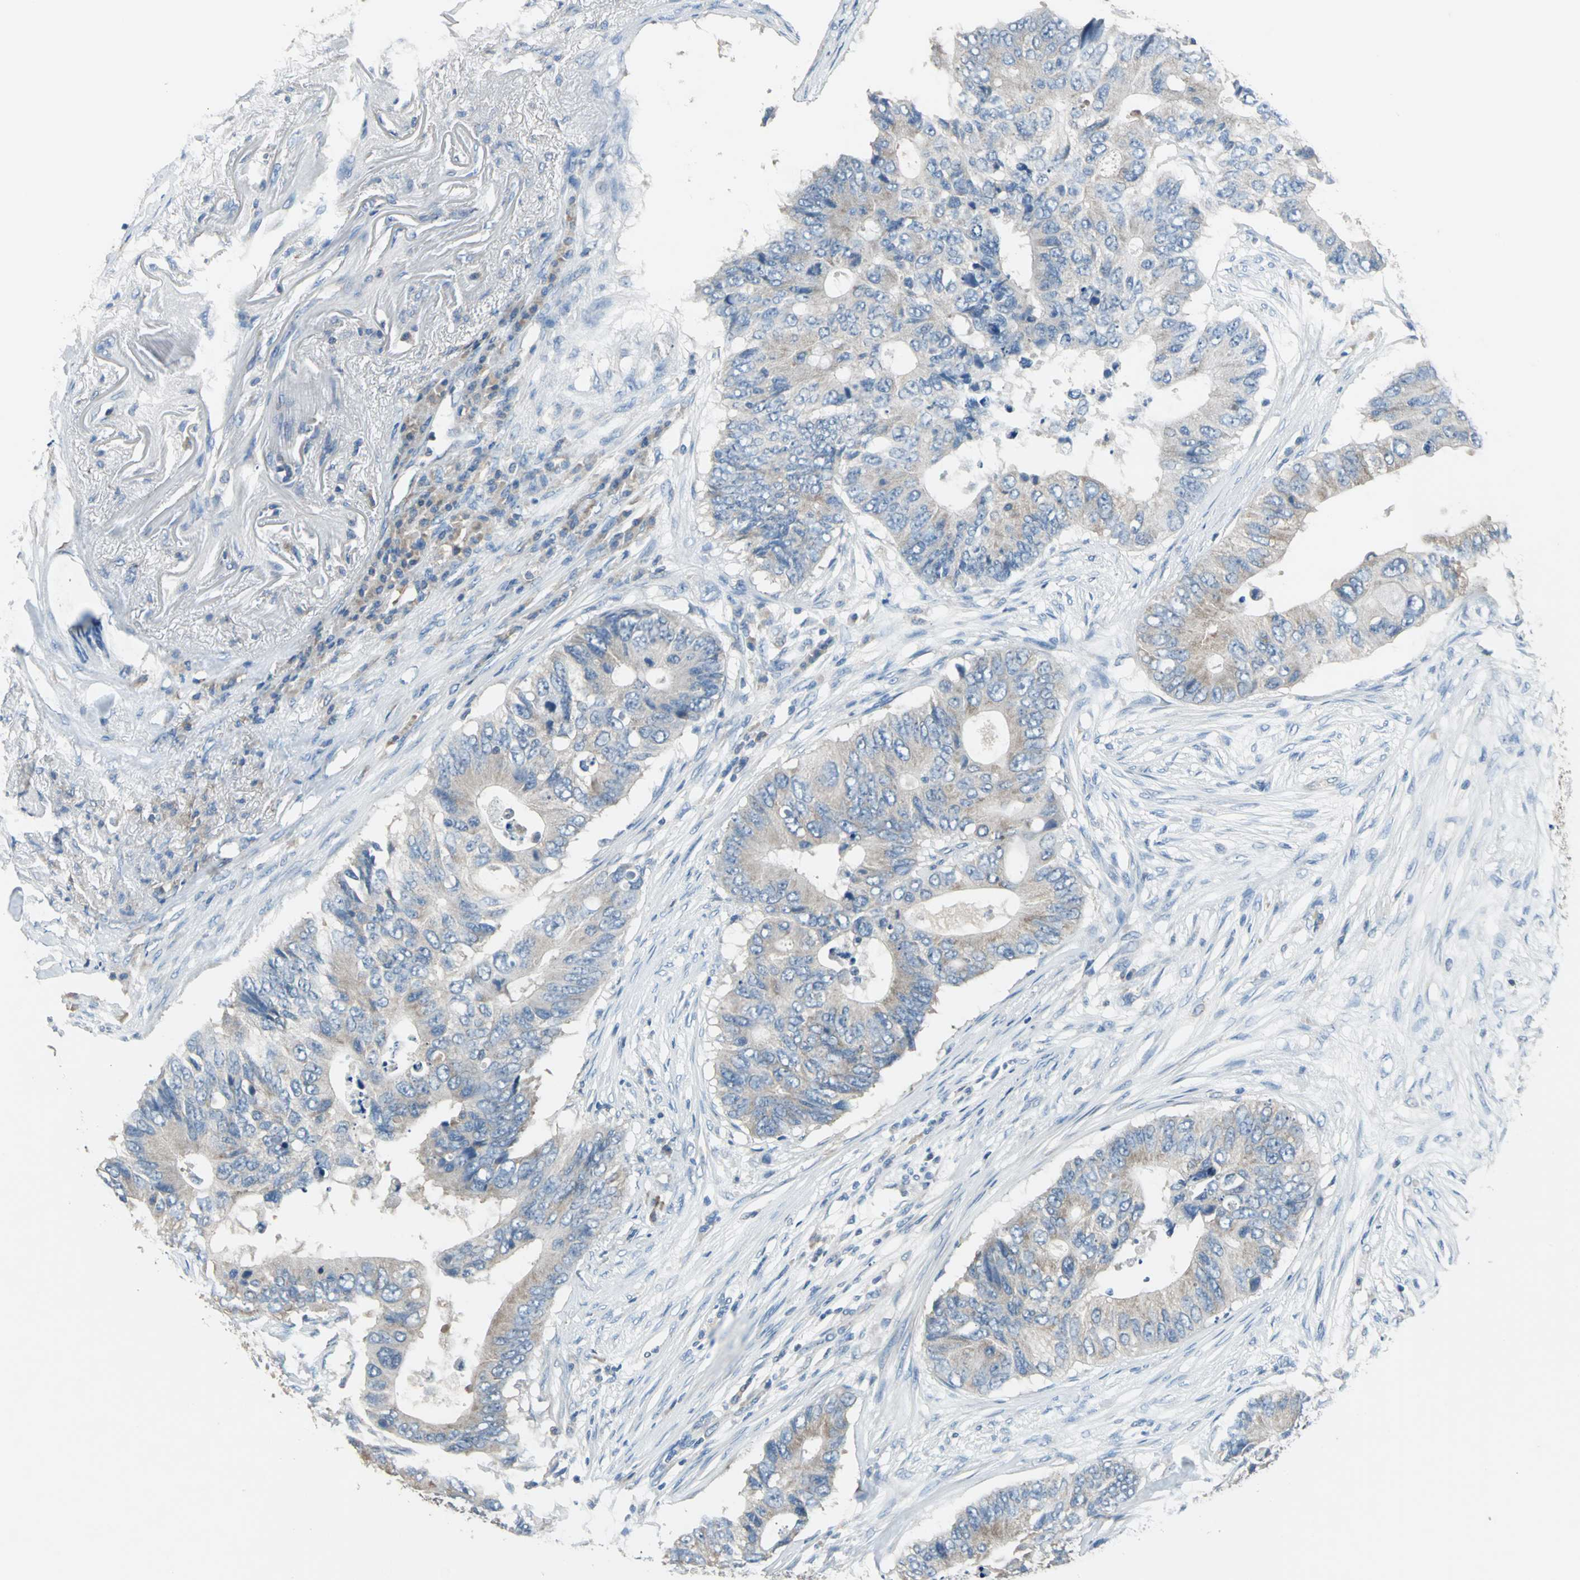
{"staining": {"intensity": "weak", "quantity": "<25%", "location": "cytoplasmic/membranous"}, "tissue": "colorectal cancer", "cell_type": "Tumor cells", "image_type": "cancer", "snomed": [{"axis": "morphology", "description": "Adenocarcinoma, NOS"}, {"axis": "topography", "description": "Colon"}], "caption": "Immunohistochemistry (IHC) of colorectal adenocarcinoma exhibits no staining in tumor cells.", "gene": "PRKCA", "patient": {"sex": "male", "age": 71}}